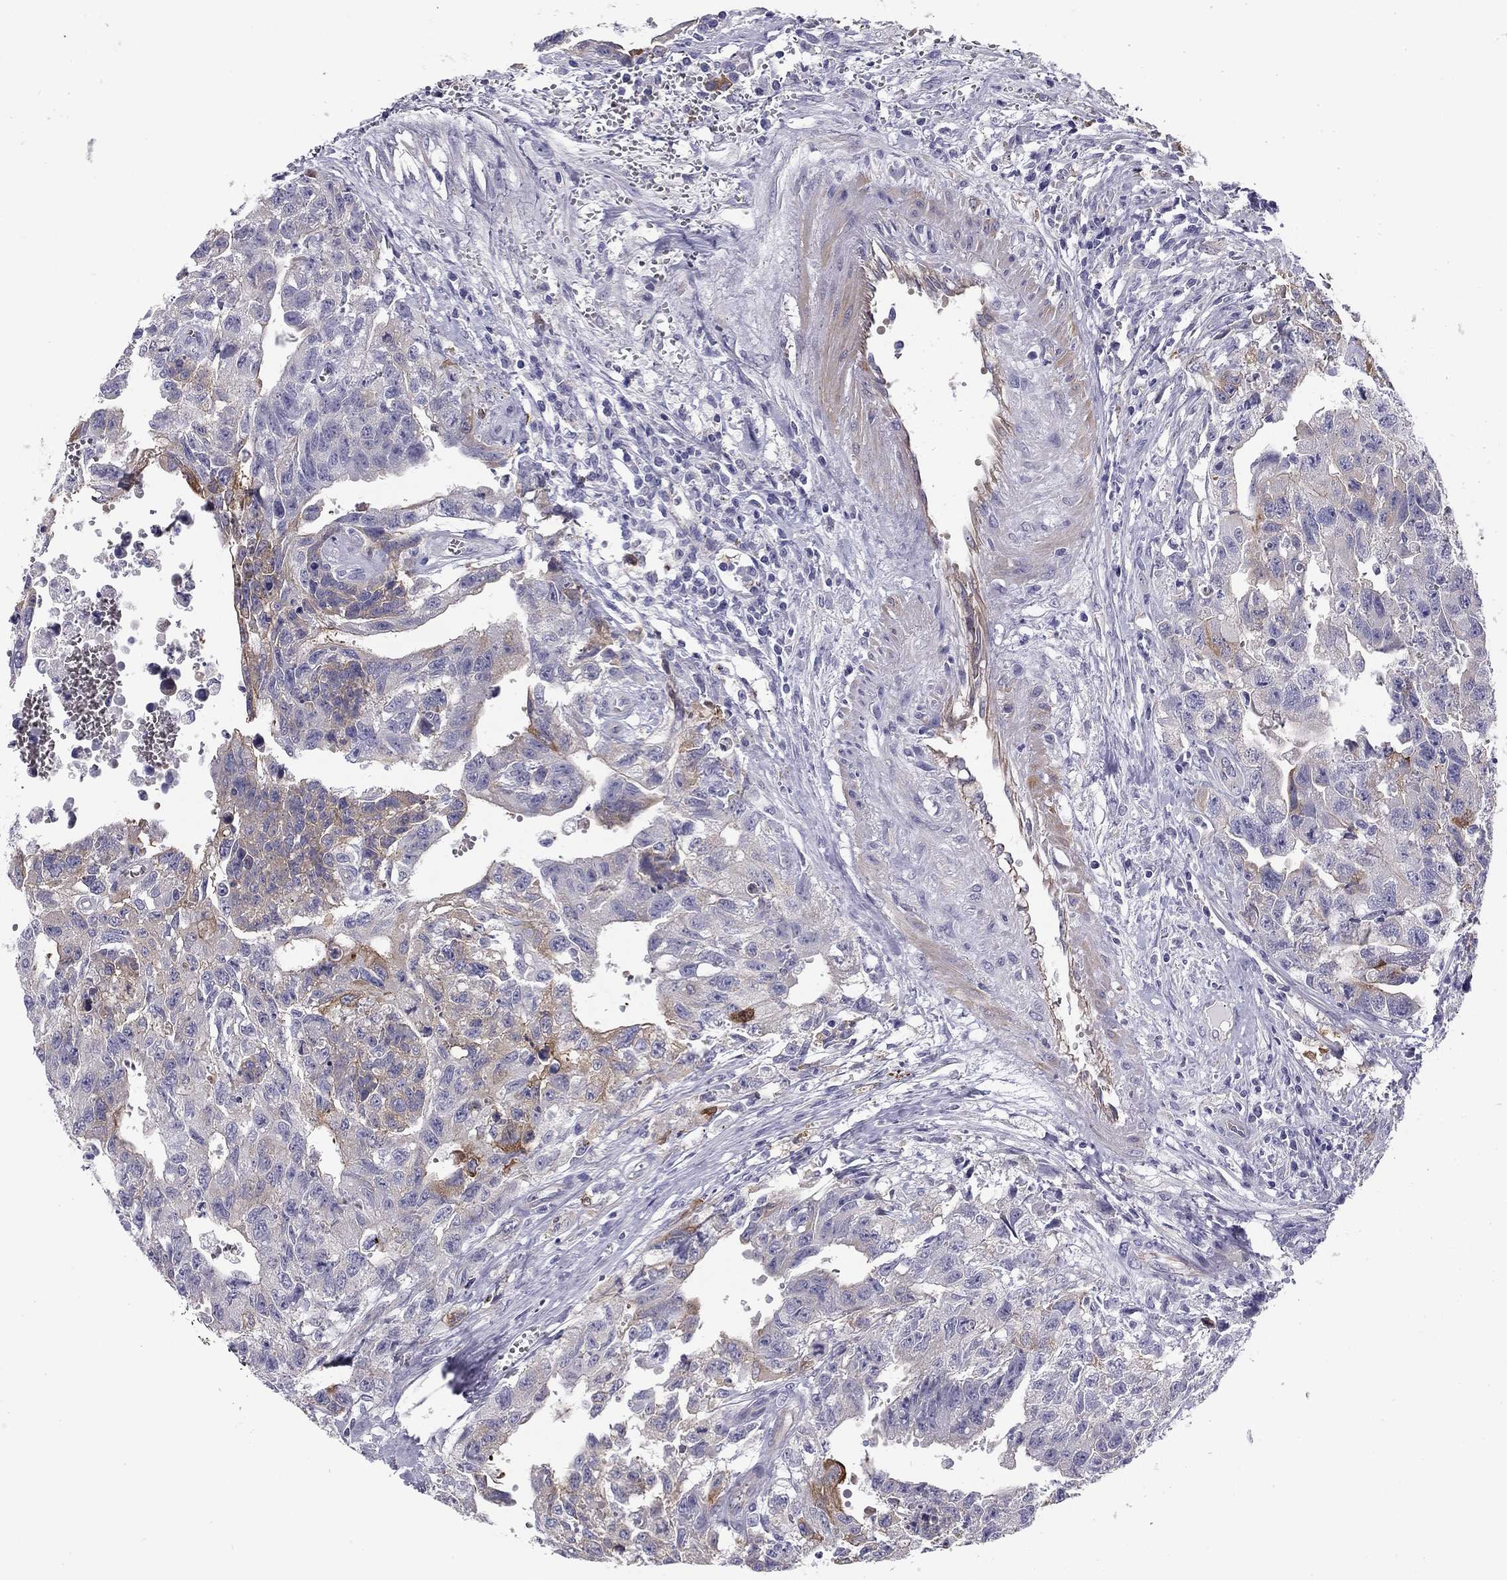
{"staining": {"intensity": "moderate", "quantity": "<25%", "location": "cytoplasmic/membranous"}, "tissue": "testis cancer", "cell_type": "Tumor cells", "image_type": "cancer", "snomed": [{"axis": "morphology", "description": "Carcinoma, Embryonal, NOS"}, {"axis": "topography", "description": "Testis"}], "caption": "Immunohistochemistry (DAB (3,3'-diaminobenzidine)) staining of human testis cancer (embryonal carcinoma) exhibits moderate cytoplasmic/membranous protein staining in about <25% of tumor cells. Ihc stains the protein in brown and the nuclei are stained blue.", "gene": "FLNC", "patient": {"sex": "male", "age": 24}}